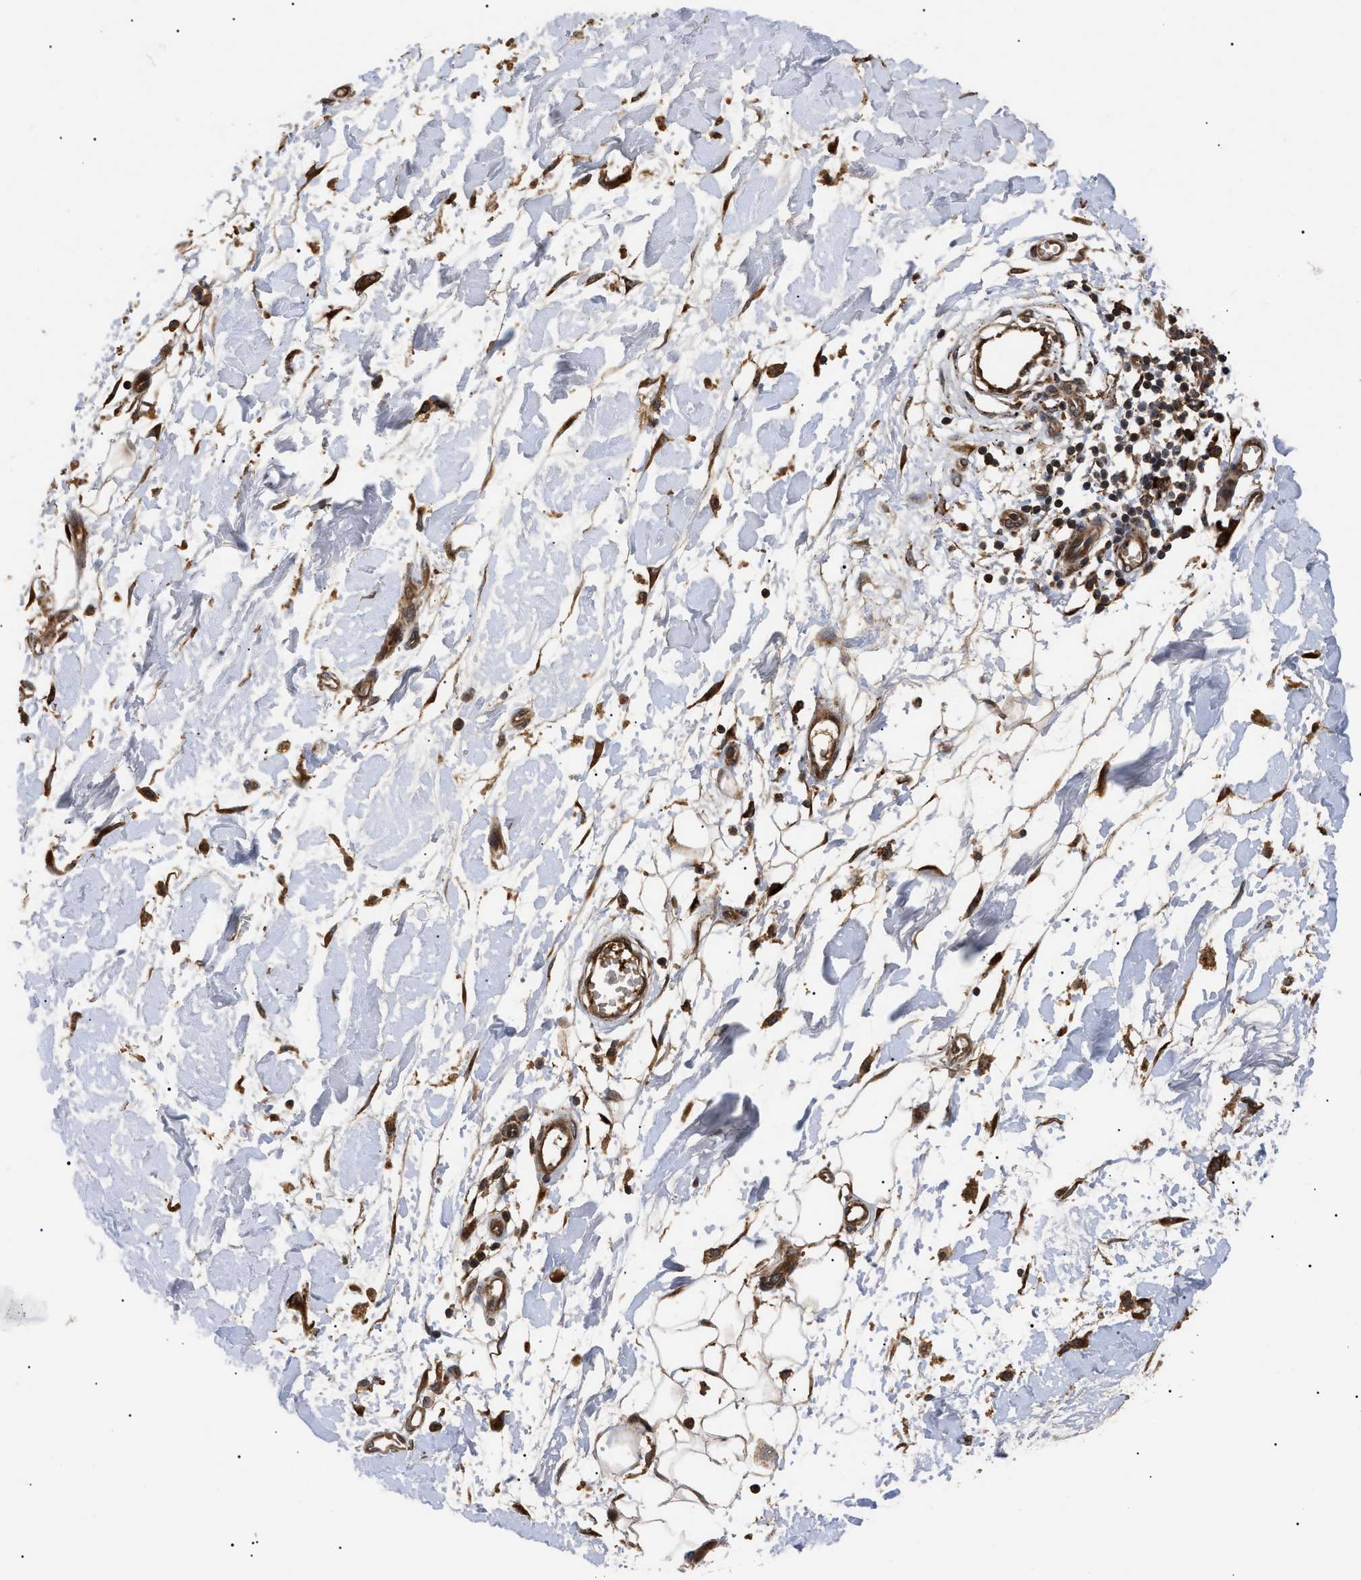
{"staining": {"intensity": "moderate", "quantity": ">75%", "location": "cytoplasmic/membranous"}, "tissue": "adipose tissue", "cell_type": "Adipocytes", "image_type": "normal", "snomed": [{"axis": "morphology", "description": "Normal tissue, NOS"}, {"axis": "morphology", "description": "Squamous cell carcinoma, NOS"}, {"axis": "topography", "description": "Skin"}, {"axis": "topography", "description": "Peripheral nerve tissue"}], "caption": "Adipocytes exhibit medium levels of moderate cytoplasmic/membranous staining in about >75% of cells in benign human adipose tissue.", "gene": "ASTL", "patient": {"sex": "male", "age": 83}}